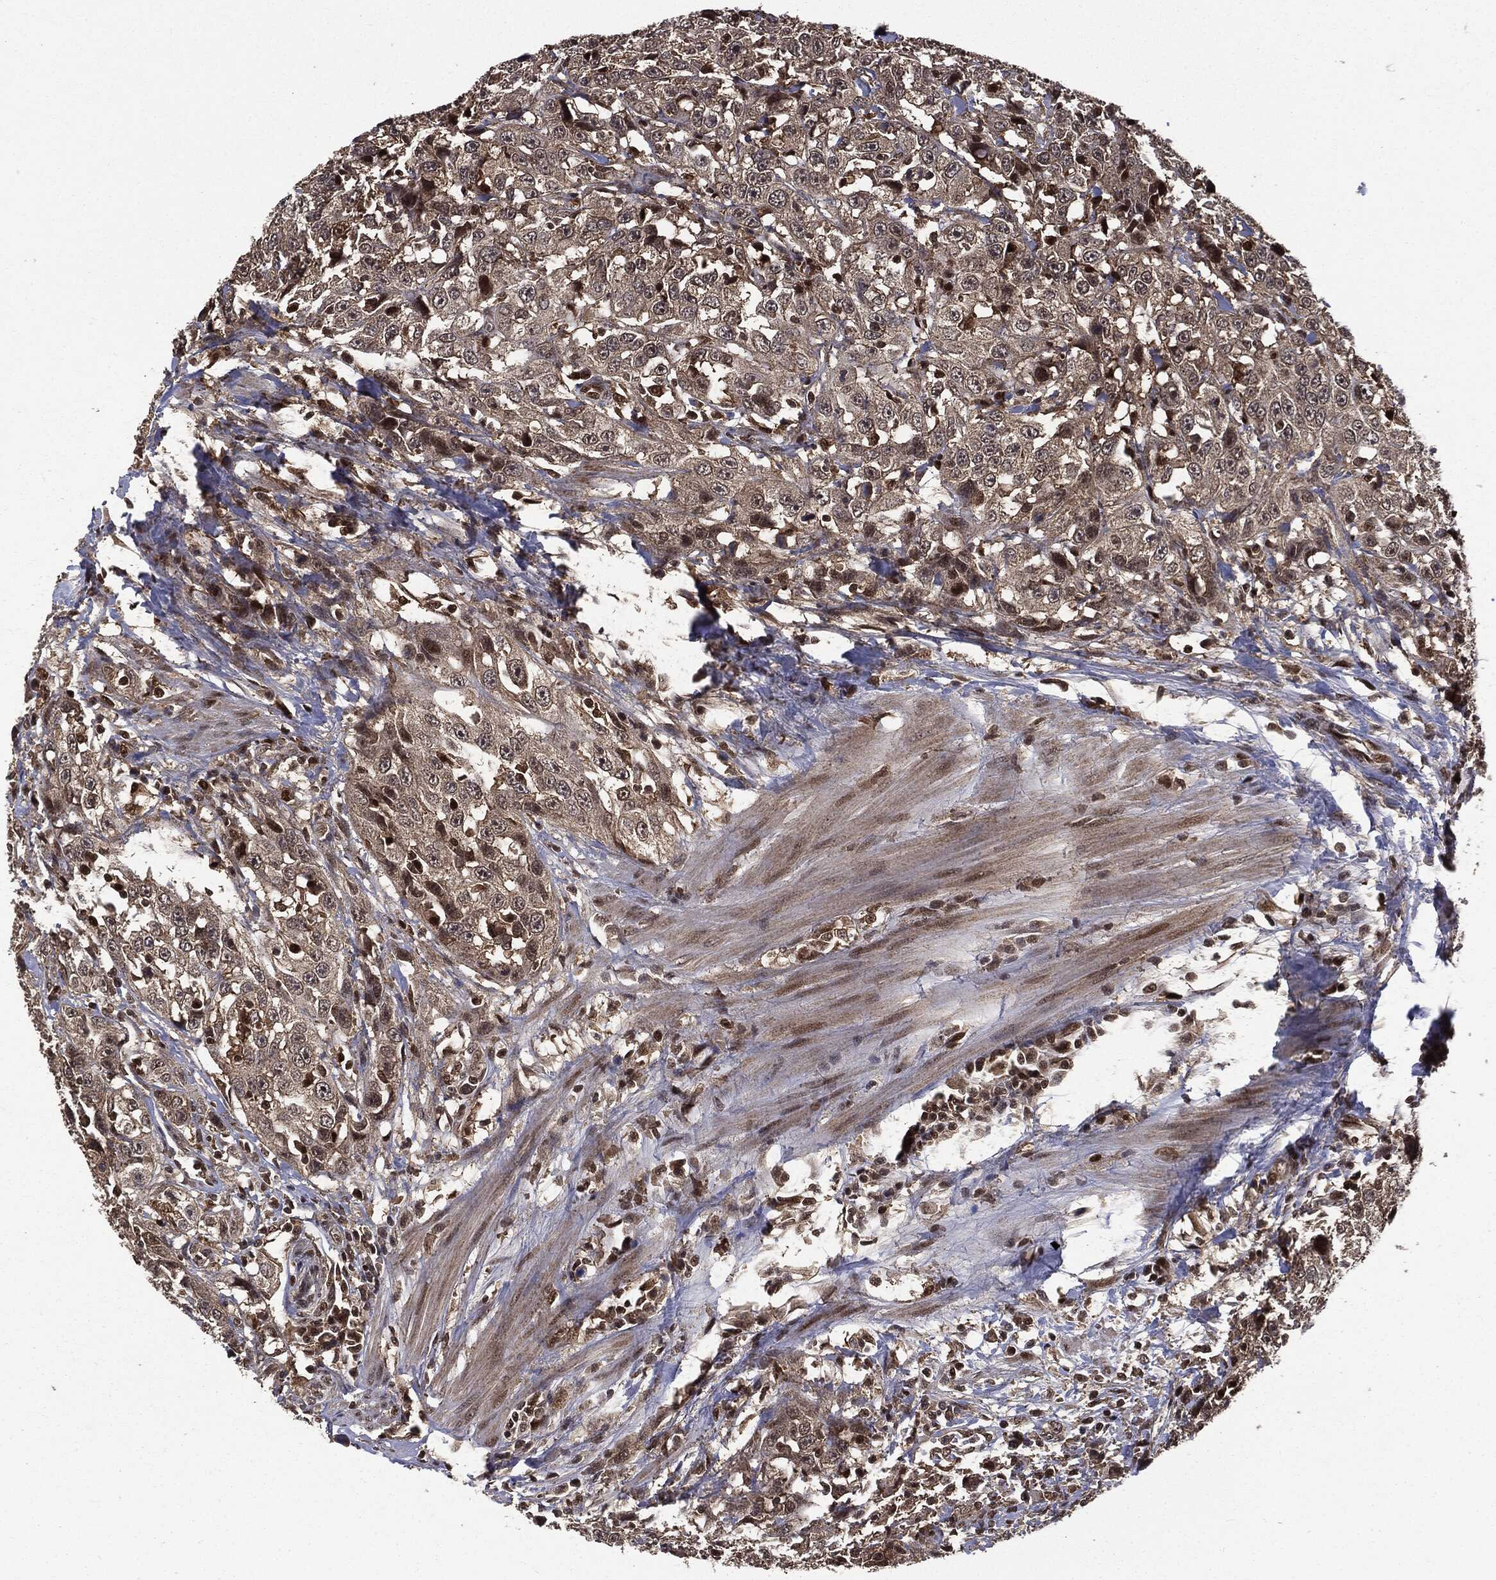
{"staining": {"intensity": "moderate", "quantity": "25%-75%", "location": "cytoplasmic/membranous,nuclear"}, "tissue": "urothelial cancer", "cell_type": "Tumor cells", "image_type": "cancer", "snomed": [{"axis": "morphology", "description": "Urothelial carcinoma, NOS"}, {"axis": "morphology", "description": "Urothelial carcinoma, High grade"}, {"axis": "topography", "description": "Urinary bladder"}], "caption": "This photomicrograph shows immunohistochemistry (IHC) staining of urothelial carcinoma (high-grade), with medium moderate cytoplasmic/membranous and nuclear expression in about 25%-75% of tumor cells.", "gene": "PTPA", "patient": {"sex": "female", "age": 73}}